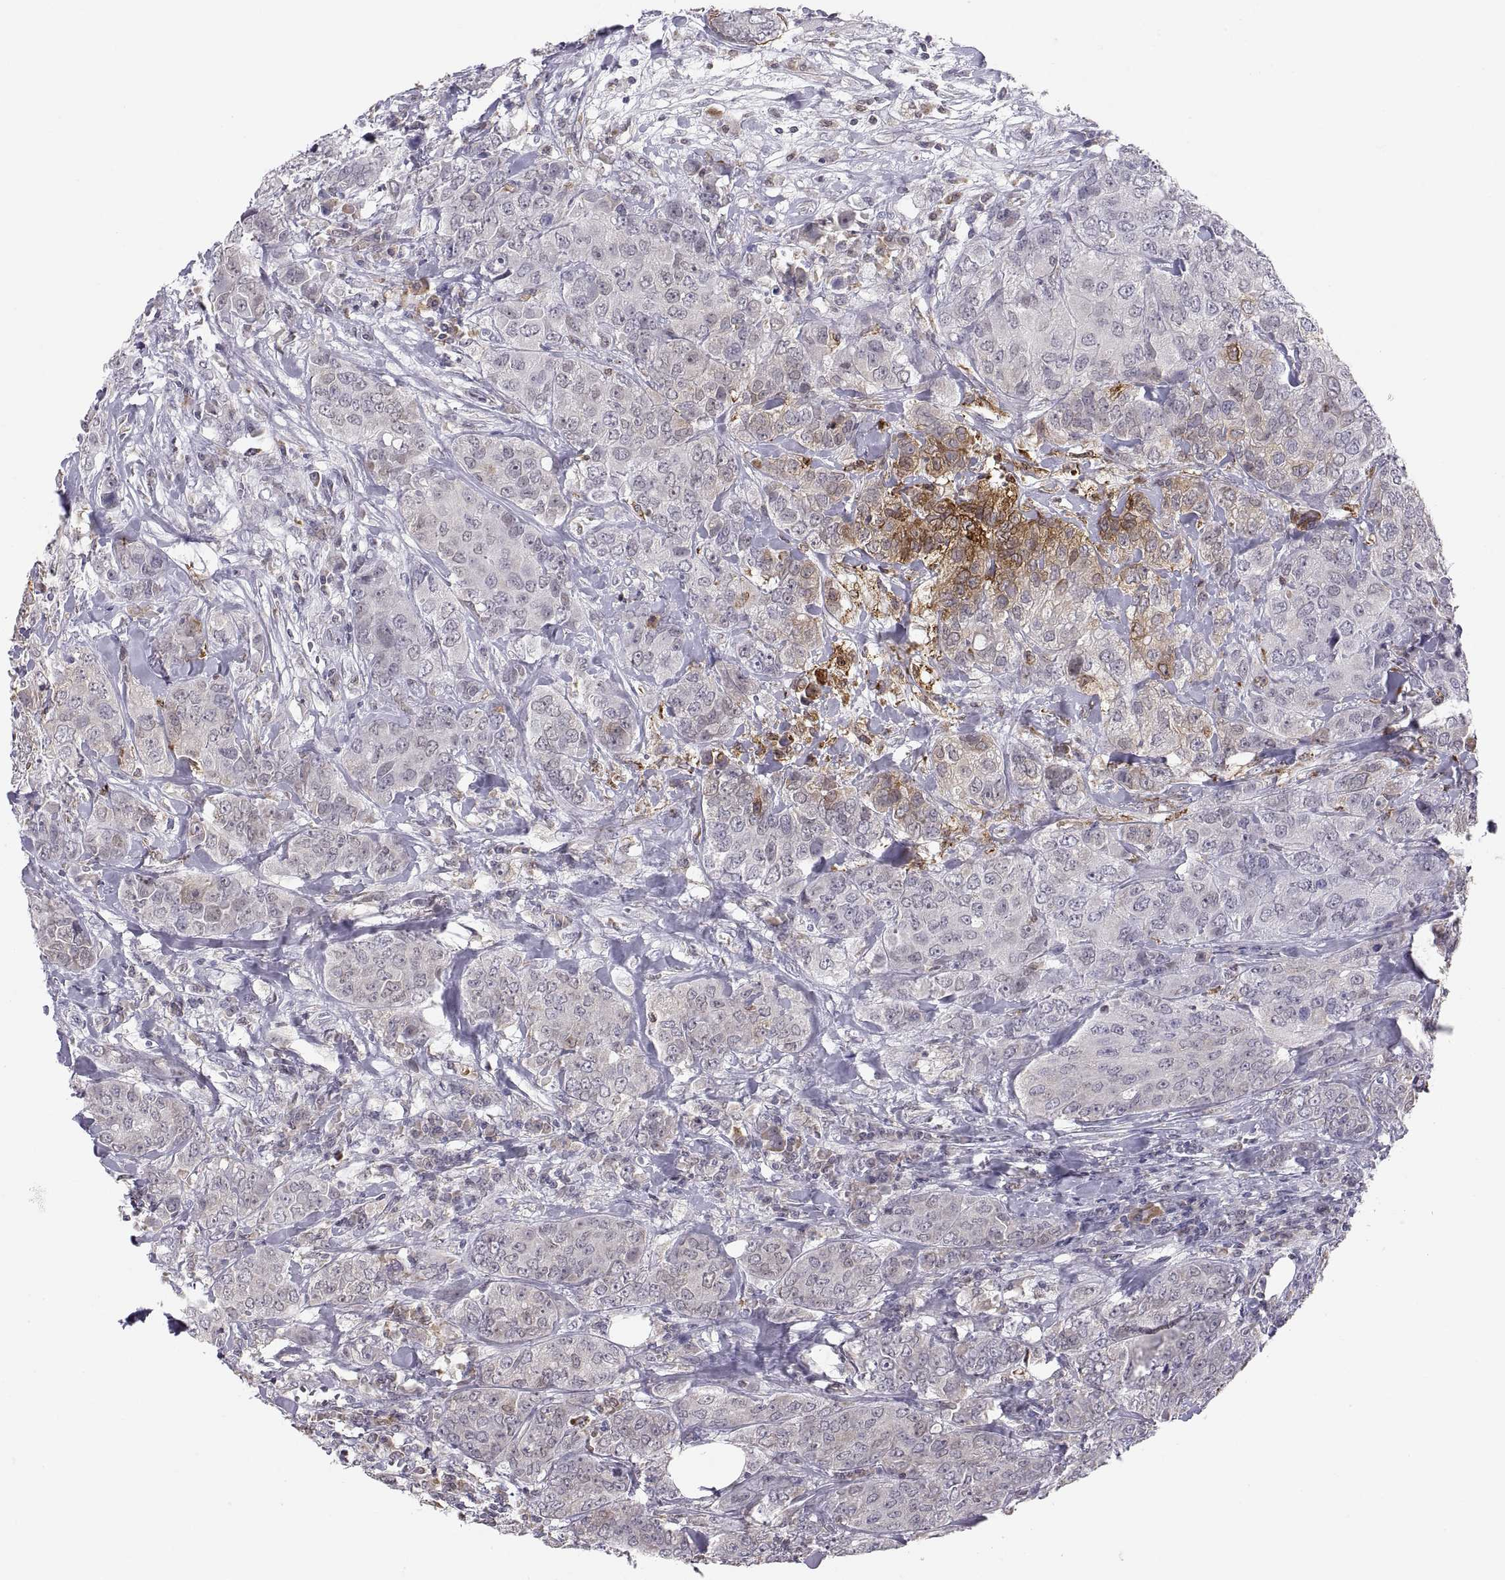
{"staining": {"intensity": "weak", "quantity": "<25%", "location": "cytoplasmic/membranous"}, "tissue": "breast cancer", "cell_type": "Tumor cells", "image_type": "cancer", "snomed": [{"axis": "morphology", "description": "Duct carcinoma"}, {"axis": "topography", "description": "Breast"}], "caption": "Tumor cells are negative for brown protein staining in infiltrating ductal carcinoma (breast).", "gene": "ERO1A", "patient": {"sex": "female", "age": 43}}